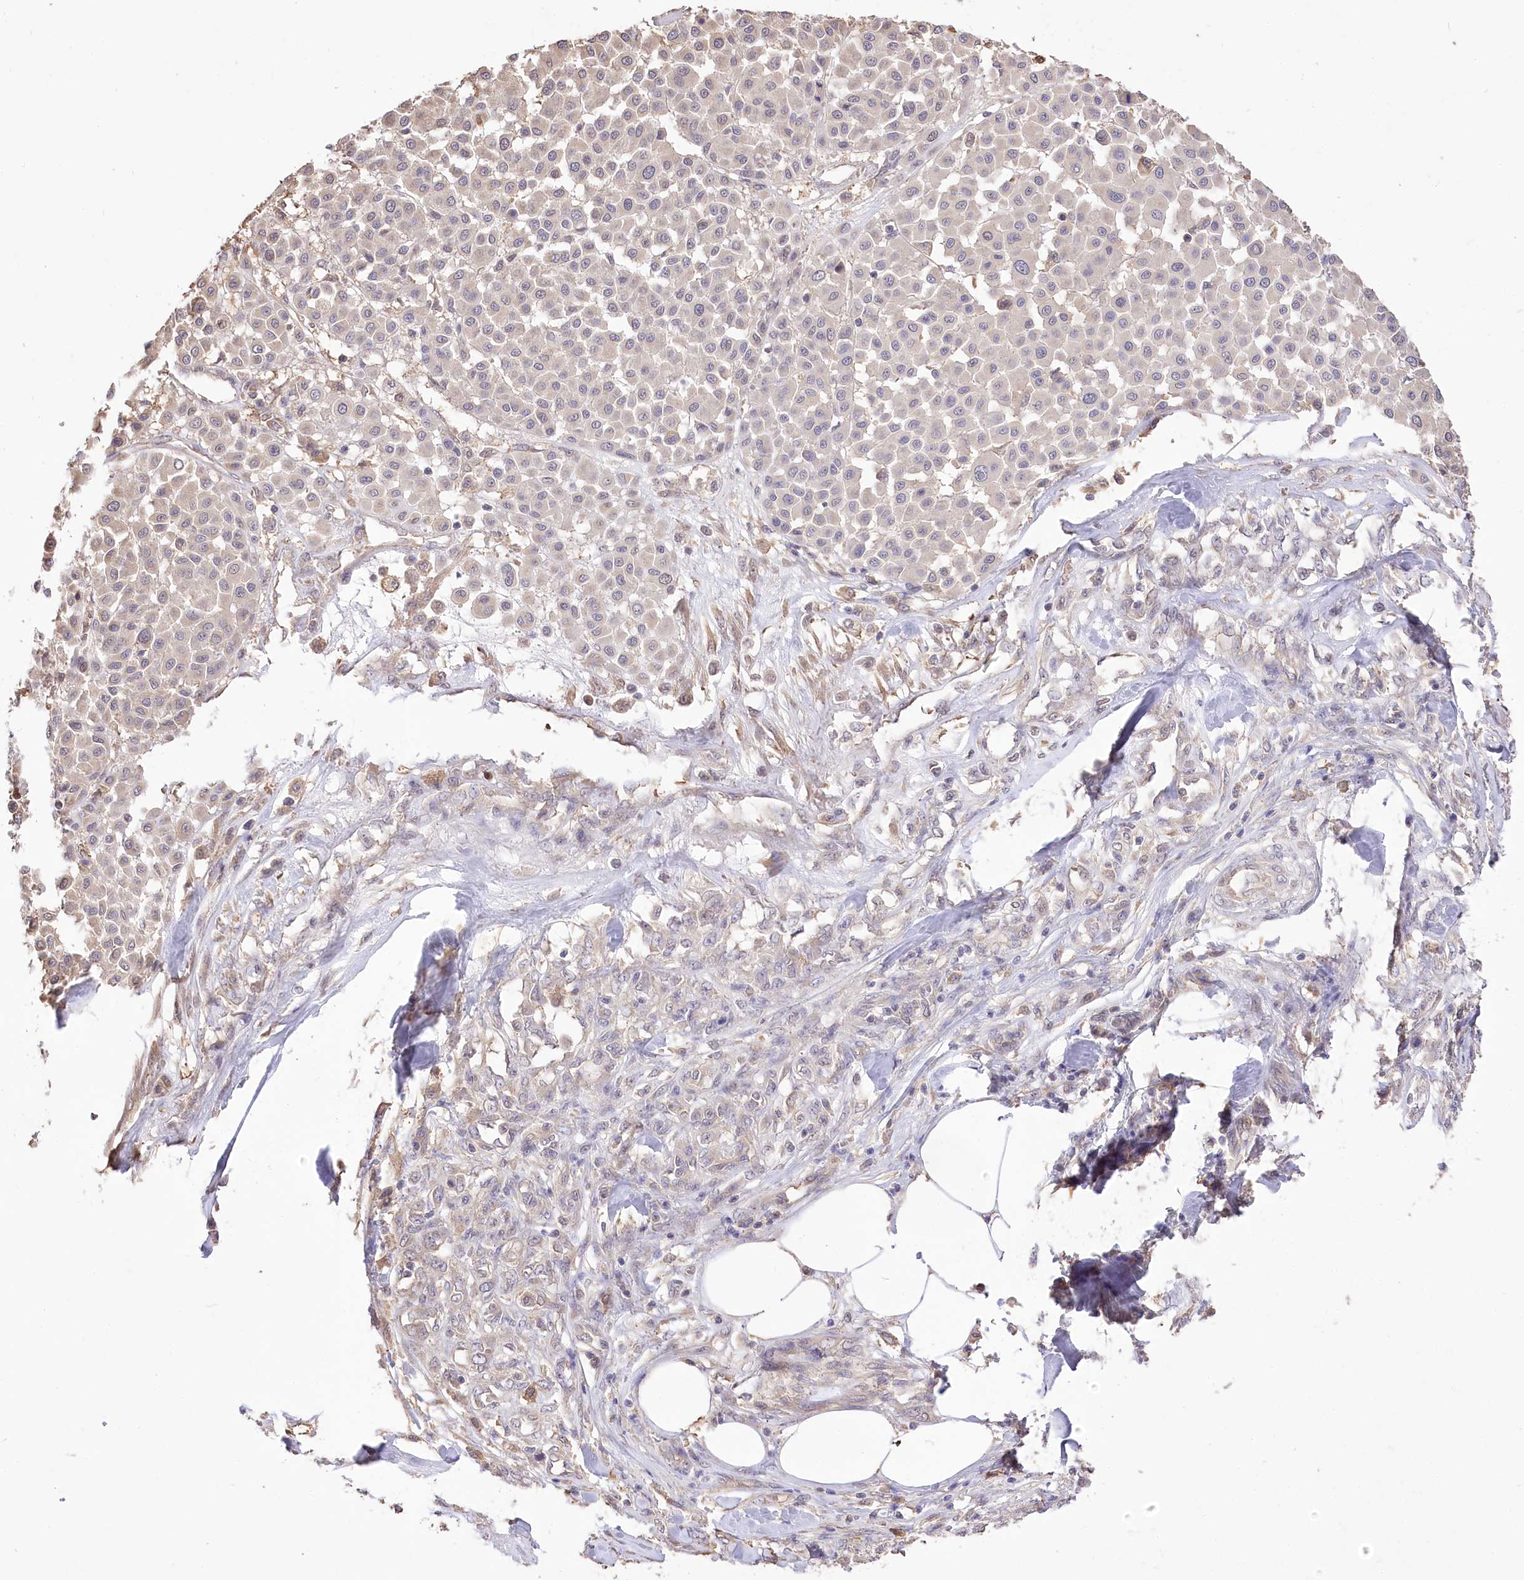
{"staining": {"intensity": "negative", "quantity": "none", "location": "none"}, "tissue": "melanoma", "cell_type": "Tumor cells", "image_type": "cancer", "snomed": [{"axis": "morphology", "description": "Malignant melanoma, Metastatic site"}, {"axis": "topography", "description": "Soft tissue"}], "caption": "This image is of malignant melanoma (metastatic site) stained with immunohistochemistry to label a protein in brown with the nuclei are counter-stained blue. There is no positivity in tumor cells. (DAB IHC, high magnification).", "gene": "R3HDM2", "patient": {"sex": "male", "age": 41}}